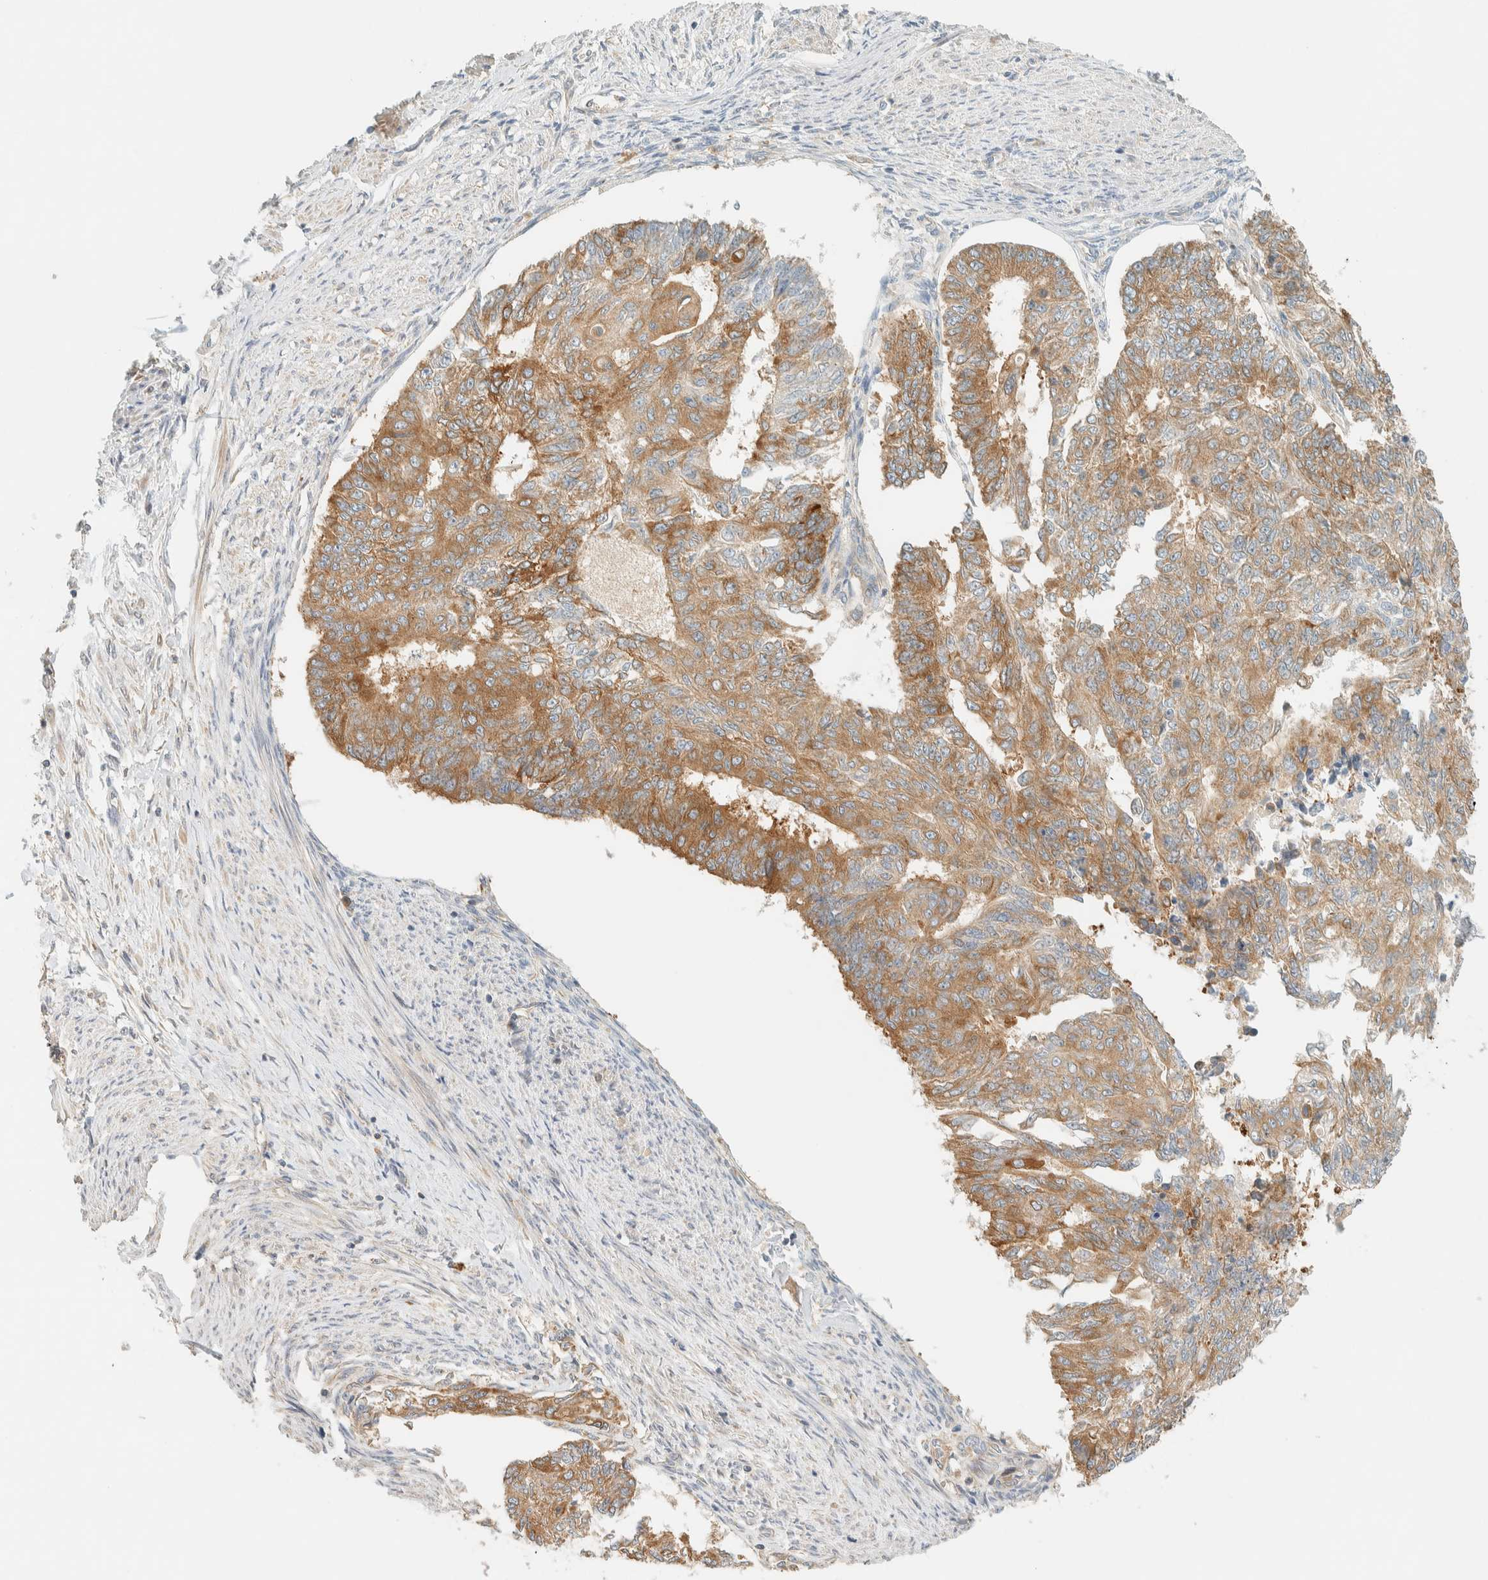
{"staining": {"intensity": "moderate", "quantity": ">75%", "location": "cytoplasmic/membranous"}, "tissue": "endometrial cancer", "cell_type": "Tumor cells", "image_type": "cancer", "snomed": [{"axis": "morphology", "description": "Adenocarcinoma, NOS"}, {"axis": "topography", "description": "Endometrium"}], "caption": "Moderate cytoplasmic/membranous staining is seen in approximately >75% of tumor cells in endometrial adenocarcinoma.", "gene": "ARFGEF1", "patient": {"sex": "female", "age": 32}}